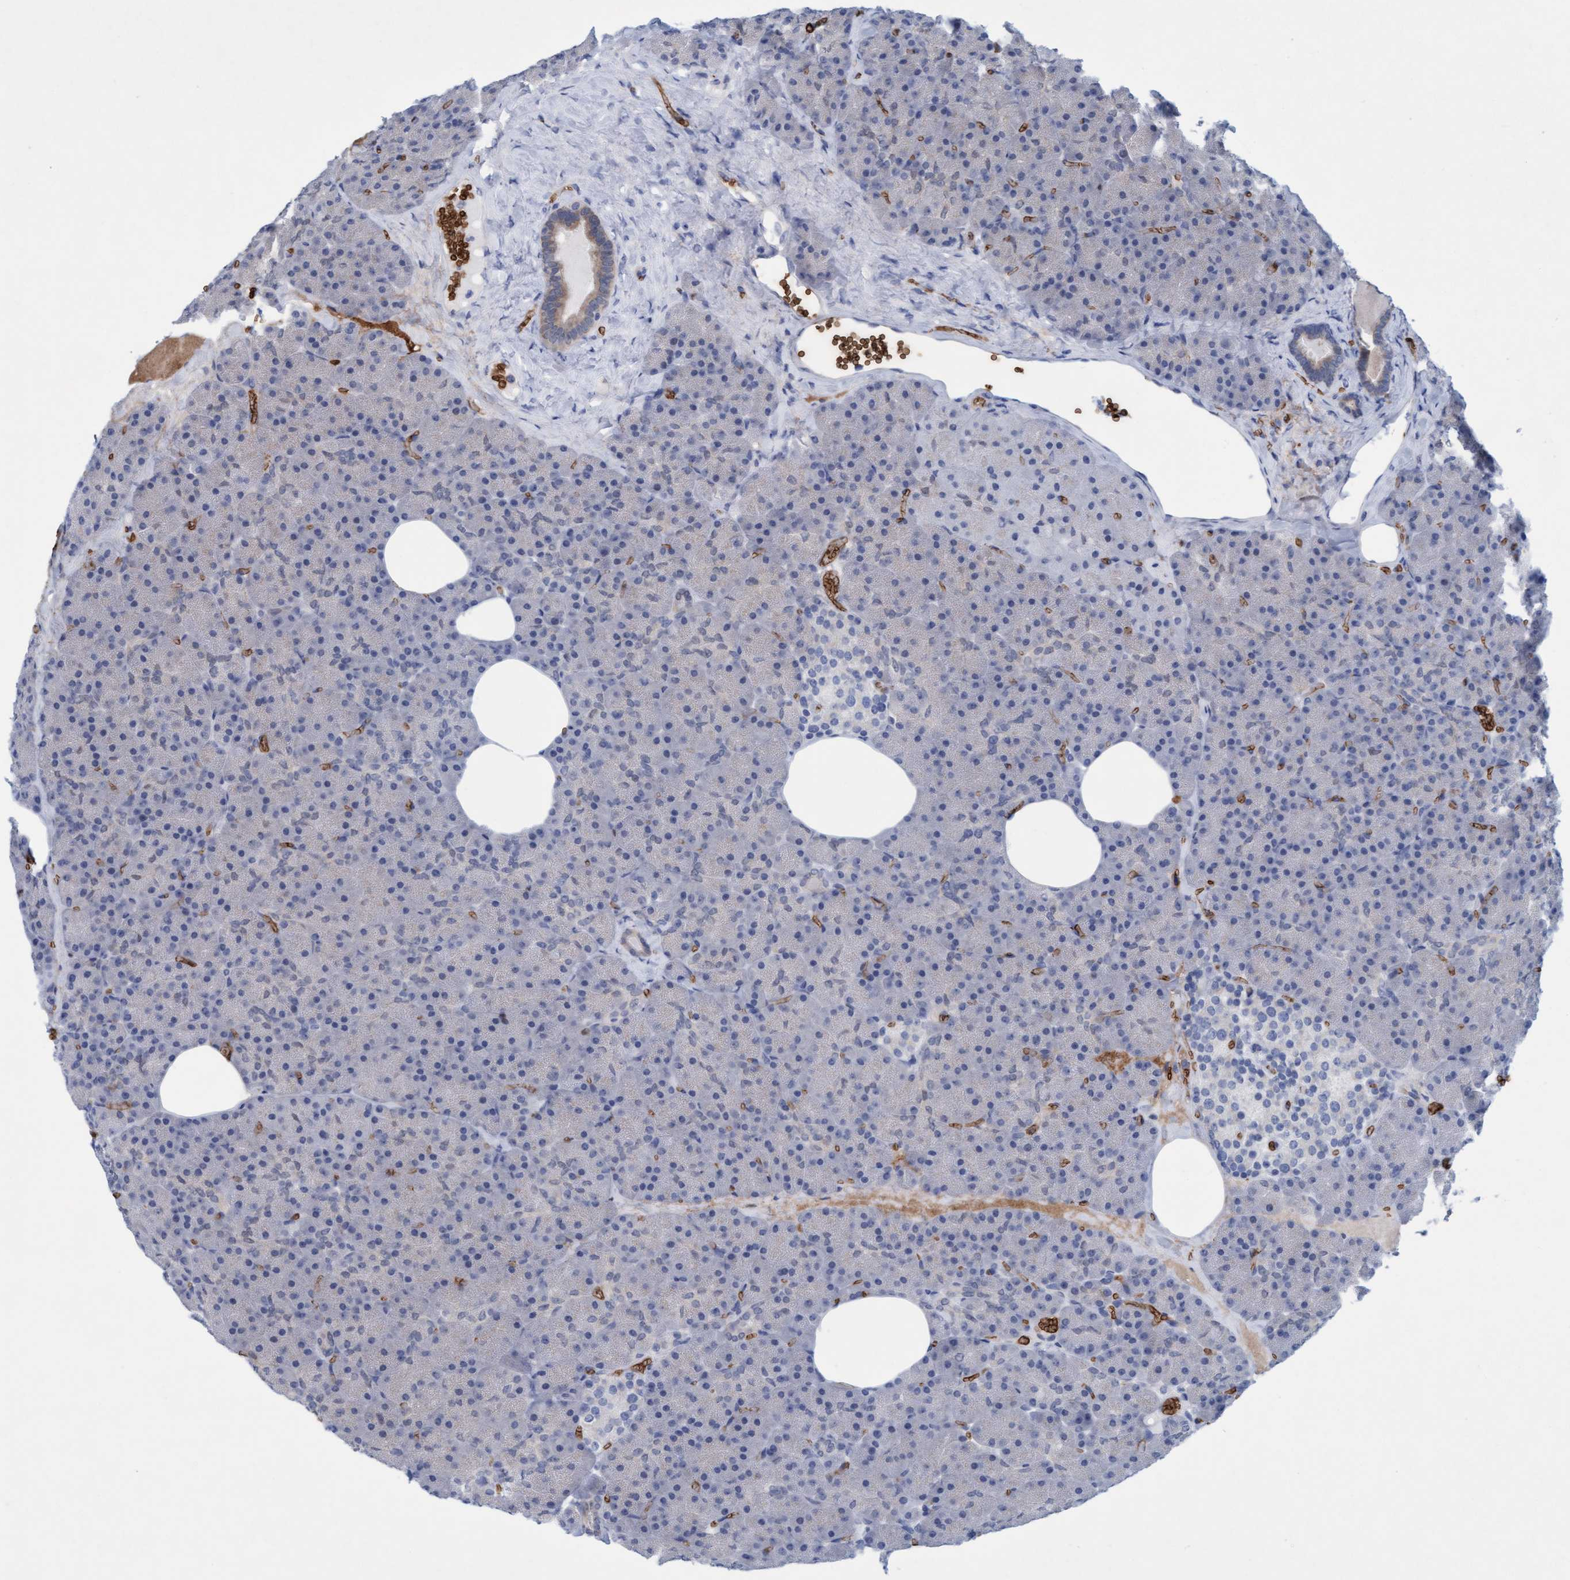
{"staining": {"intensity": "weak", "quantity": "<25%", "location": "cytoplasmic/membranous"}, "tissue": "pancreas", "cell_type": "Exocrine glandular cells", "image_type": "normal", "snomed": [{"axis": "morphology", "description": "Normal tissue, NOS"}, {"axis": "morphology", "description": "Carcinoid, malignant, NOS"}, {"axis": "topography", "description": "Pancreas"}], "caption": "The image shows no significant positivity in exocrine glandular cells of pancreas.", "gene": "SPEM2", "patient": {"sex": "female", "age": 35}}